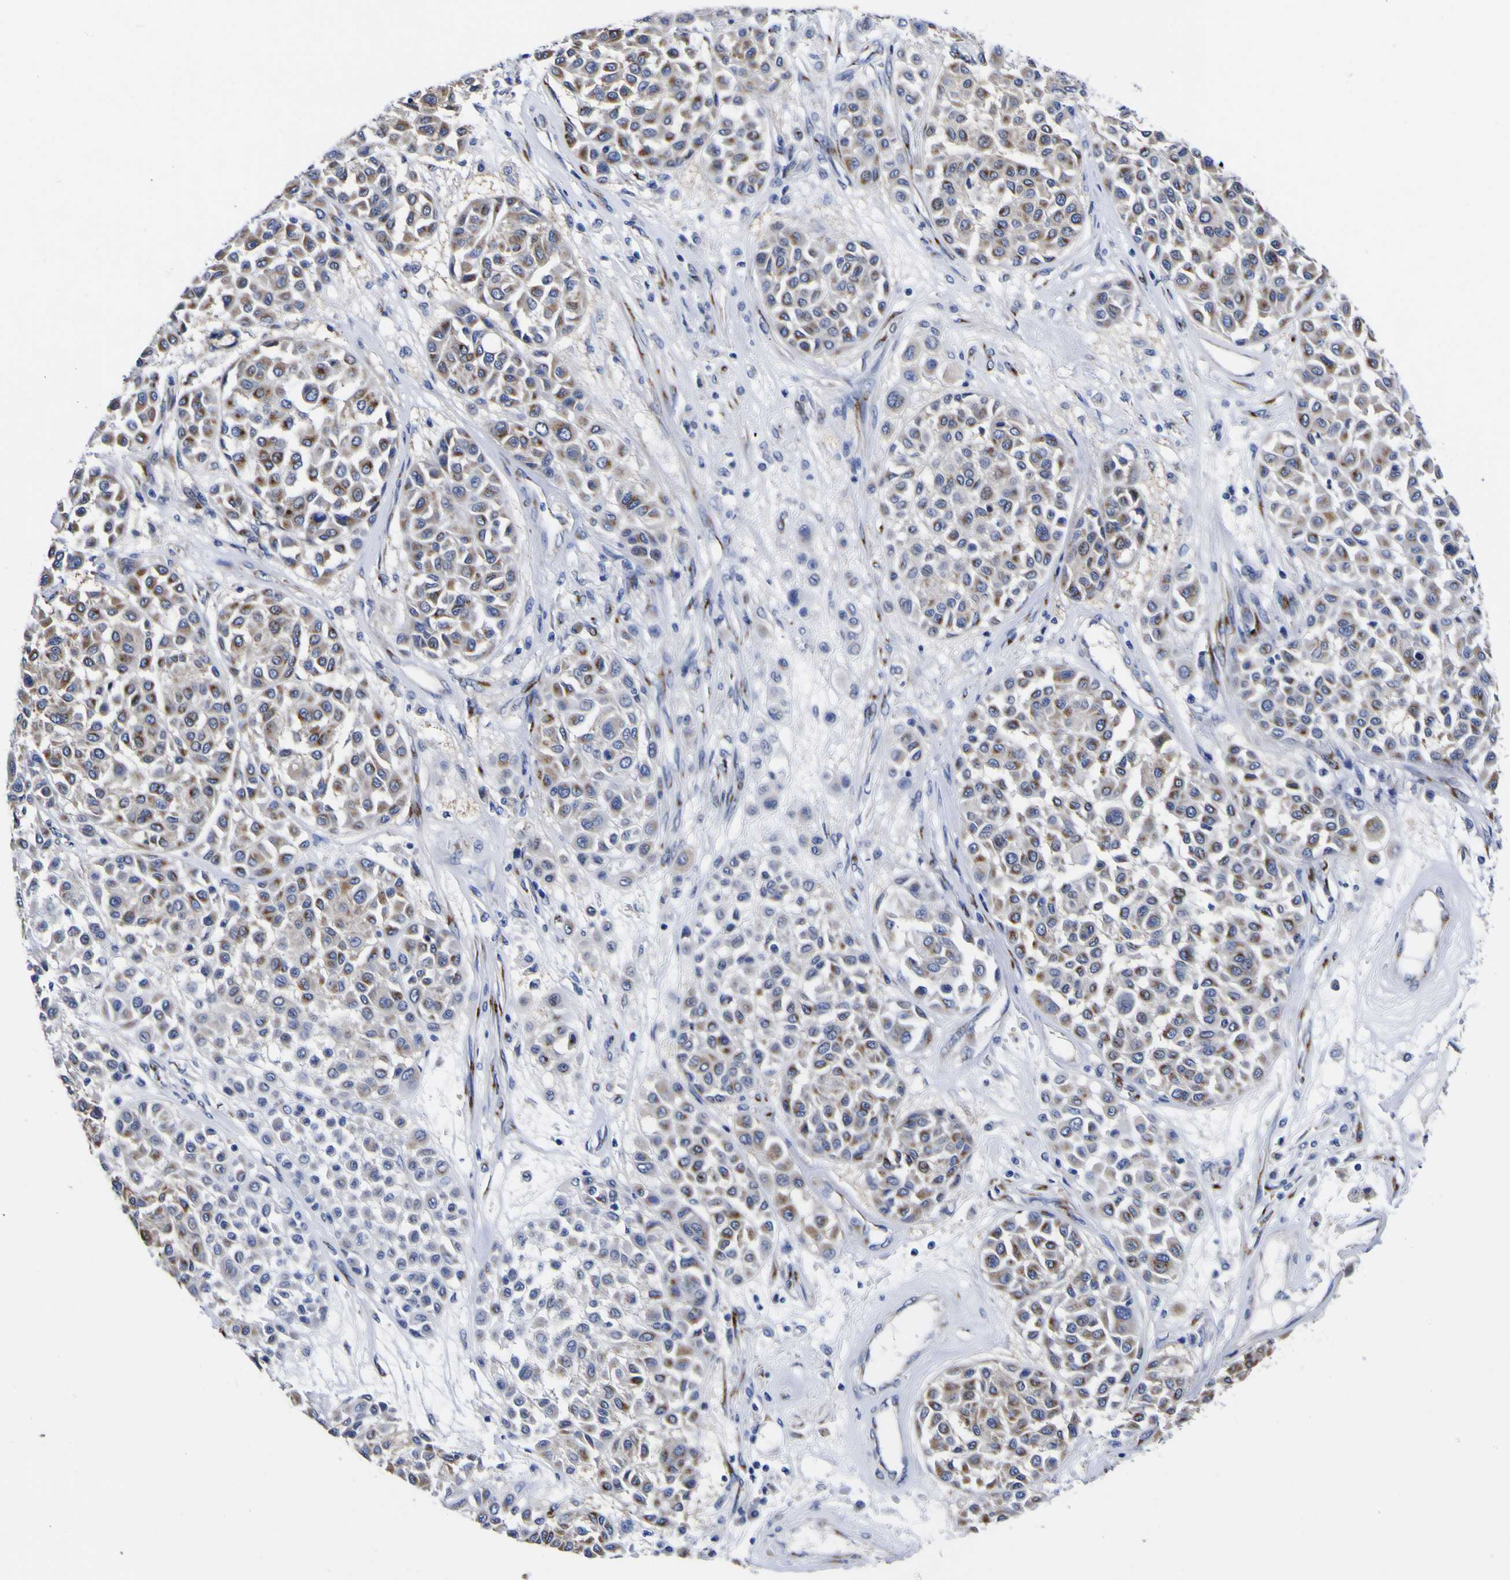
{"staining": {"intensity": "moderate", "quantity": "25%-75%", "location": "cytoplasmic/membranous"}, "tissue": "melanoma", "cell_type": "Tumor cells", "image_type": "cancer", "snomed": [{"axis": "morphology", "description": "Malignant melanoma, Metastatic site"}, {"axis": "topography", "description": "Soft tissue"}], "caption": "High-power microscopy captured an IHC micrograph of malignant melanoma (metastatic site), revealing moderate cytoplasmic/membranous expression in about 25%-75% of tumor cells.", "gene": "GOLM1", "patient": {"sex": "male", "age": 41}}